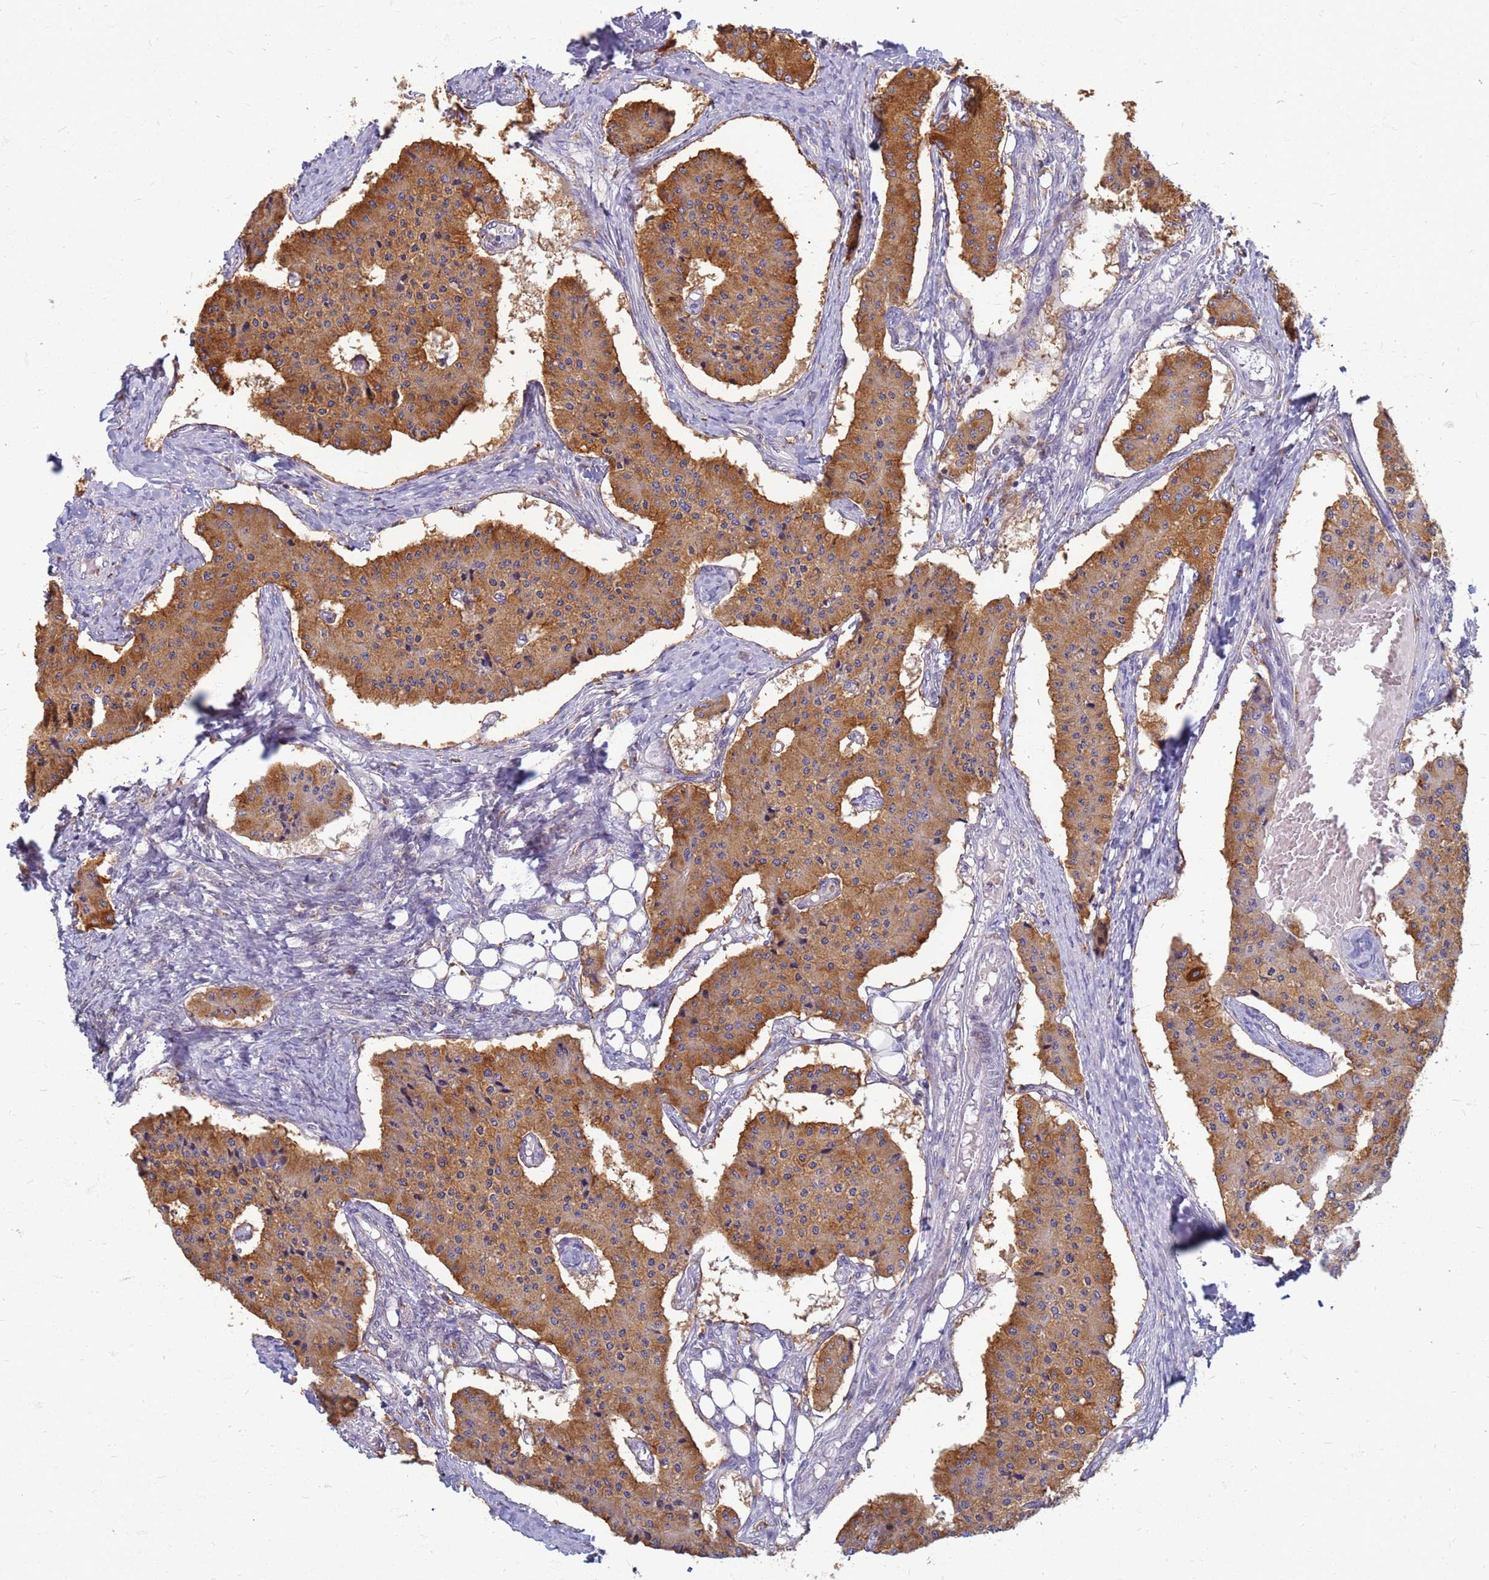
{"staining": {"intensity": "moderate", "quantity": ">75%", "location": "cytoplasmic/membranous"}, "tissue": "carcinoid", "cell_type": "Tumor cells", "image_type": "cancer", "snomed": [{"axis": "morphology", "description": "Carcinoid, malignant, NOS"}, {"axis": "topography", "description": "Colon"}], "caption": "There is medium levels of moderate cytoplasmic/membranous staining in tumor cells of malignant carcinoid, as demonstrated by immunohistochemical staining (brown color).", "gene": "ATP6V1E1", "patient": {"sex": "female", "age": 52}}